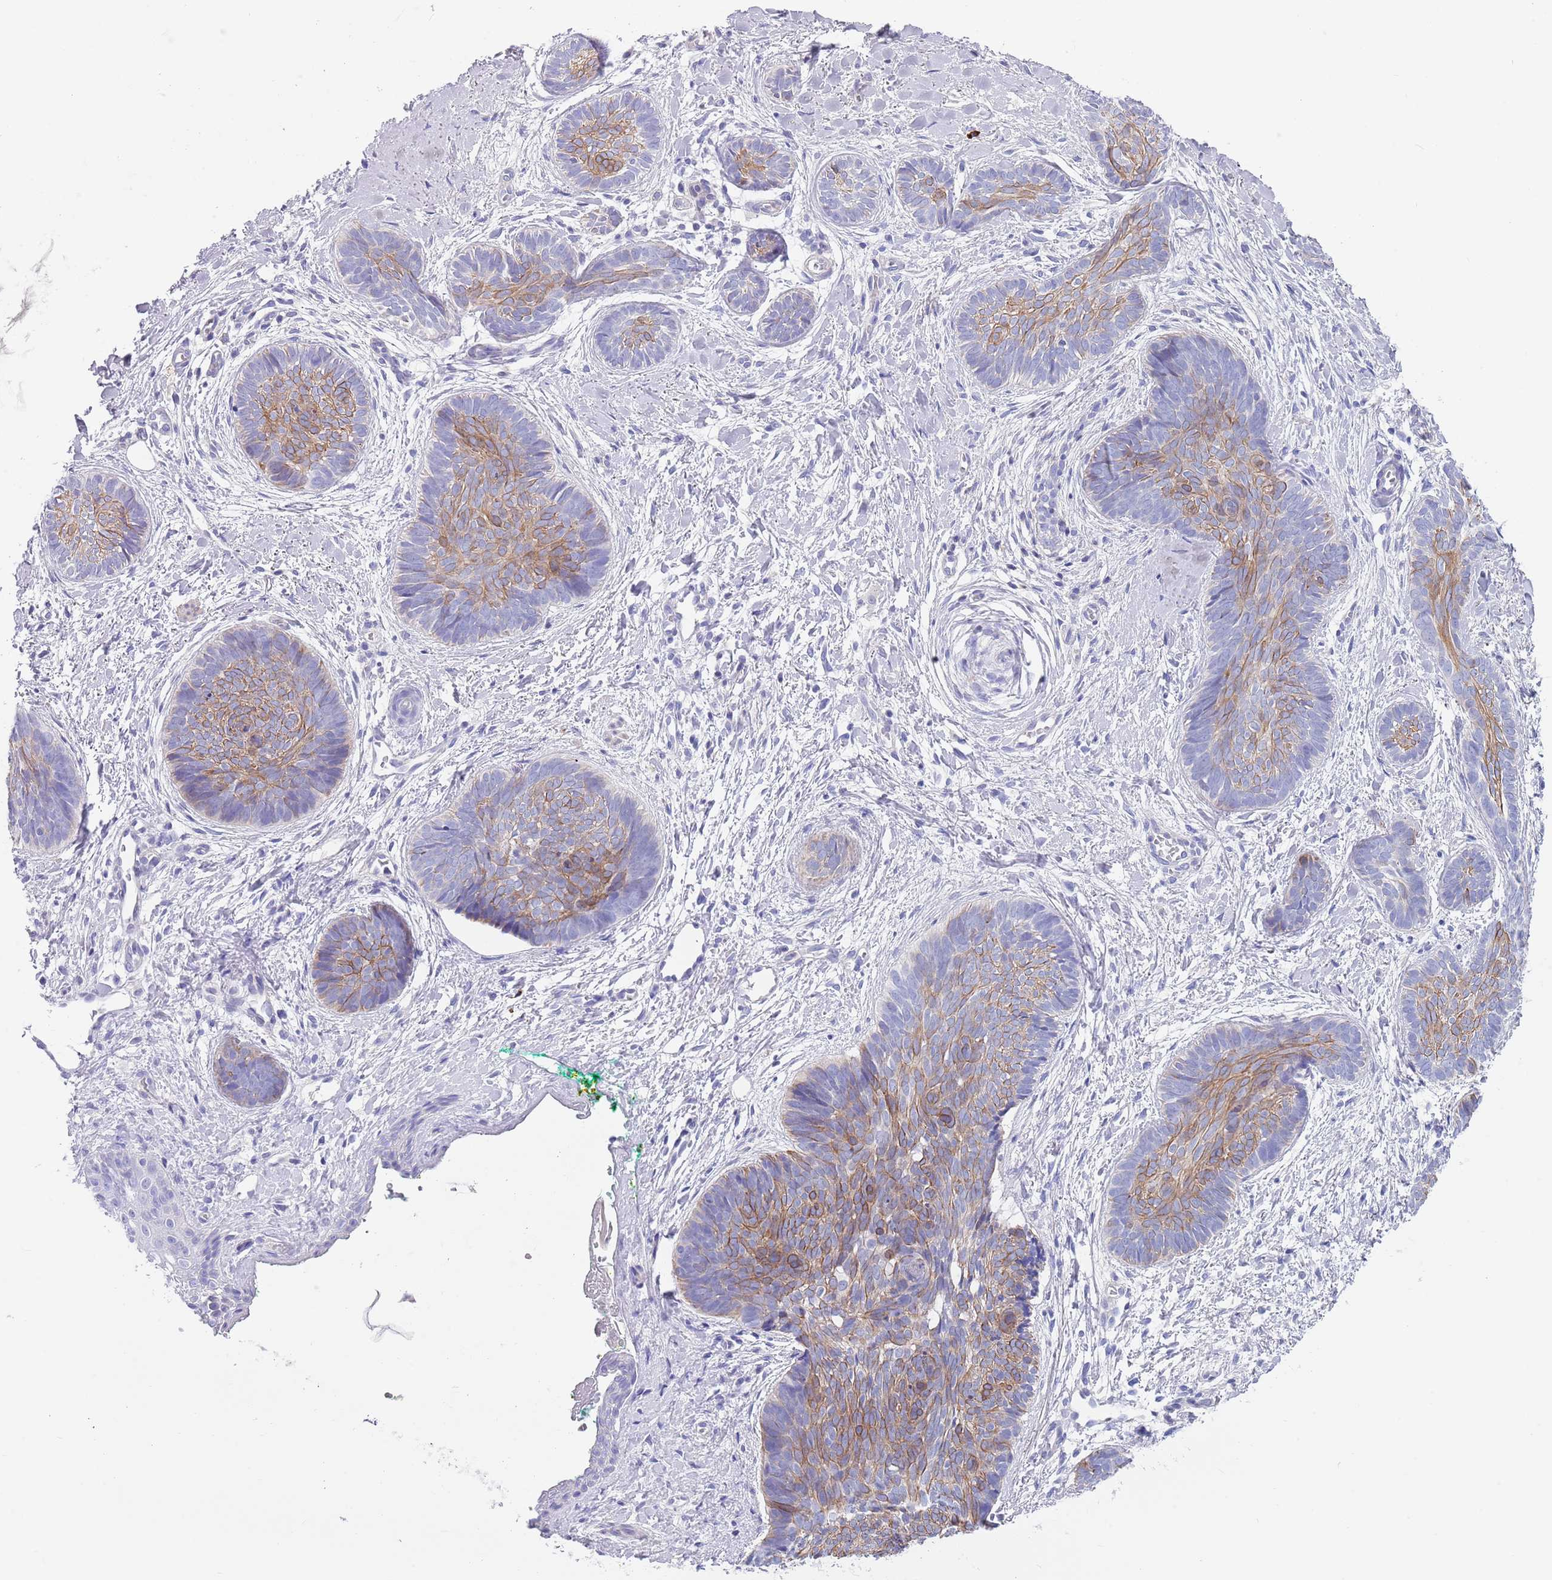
{"staining": {"intensity": "moderate", "quantity": "25%-75%", "location": "cytoplasmic/membranous"}, "tissue": "skin cancer", "cell_type": "Tumor cells", "image_type": "cancer", "snomed": [{"axis": "morphology", "description": "Basal cell carcinoma"}, {"axis": "topography", "description": "Skin"}], "caption": "Basal cell carcinoma (skin) stained with a protein marker reveals moderate staining in tumor cells.", "gene": "CPXM2", "patient": {"sex": "female", "age": 81}}